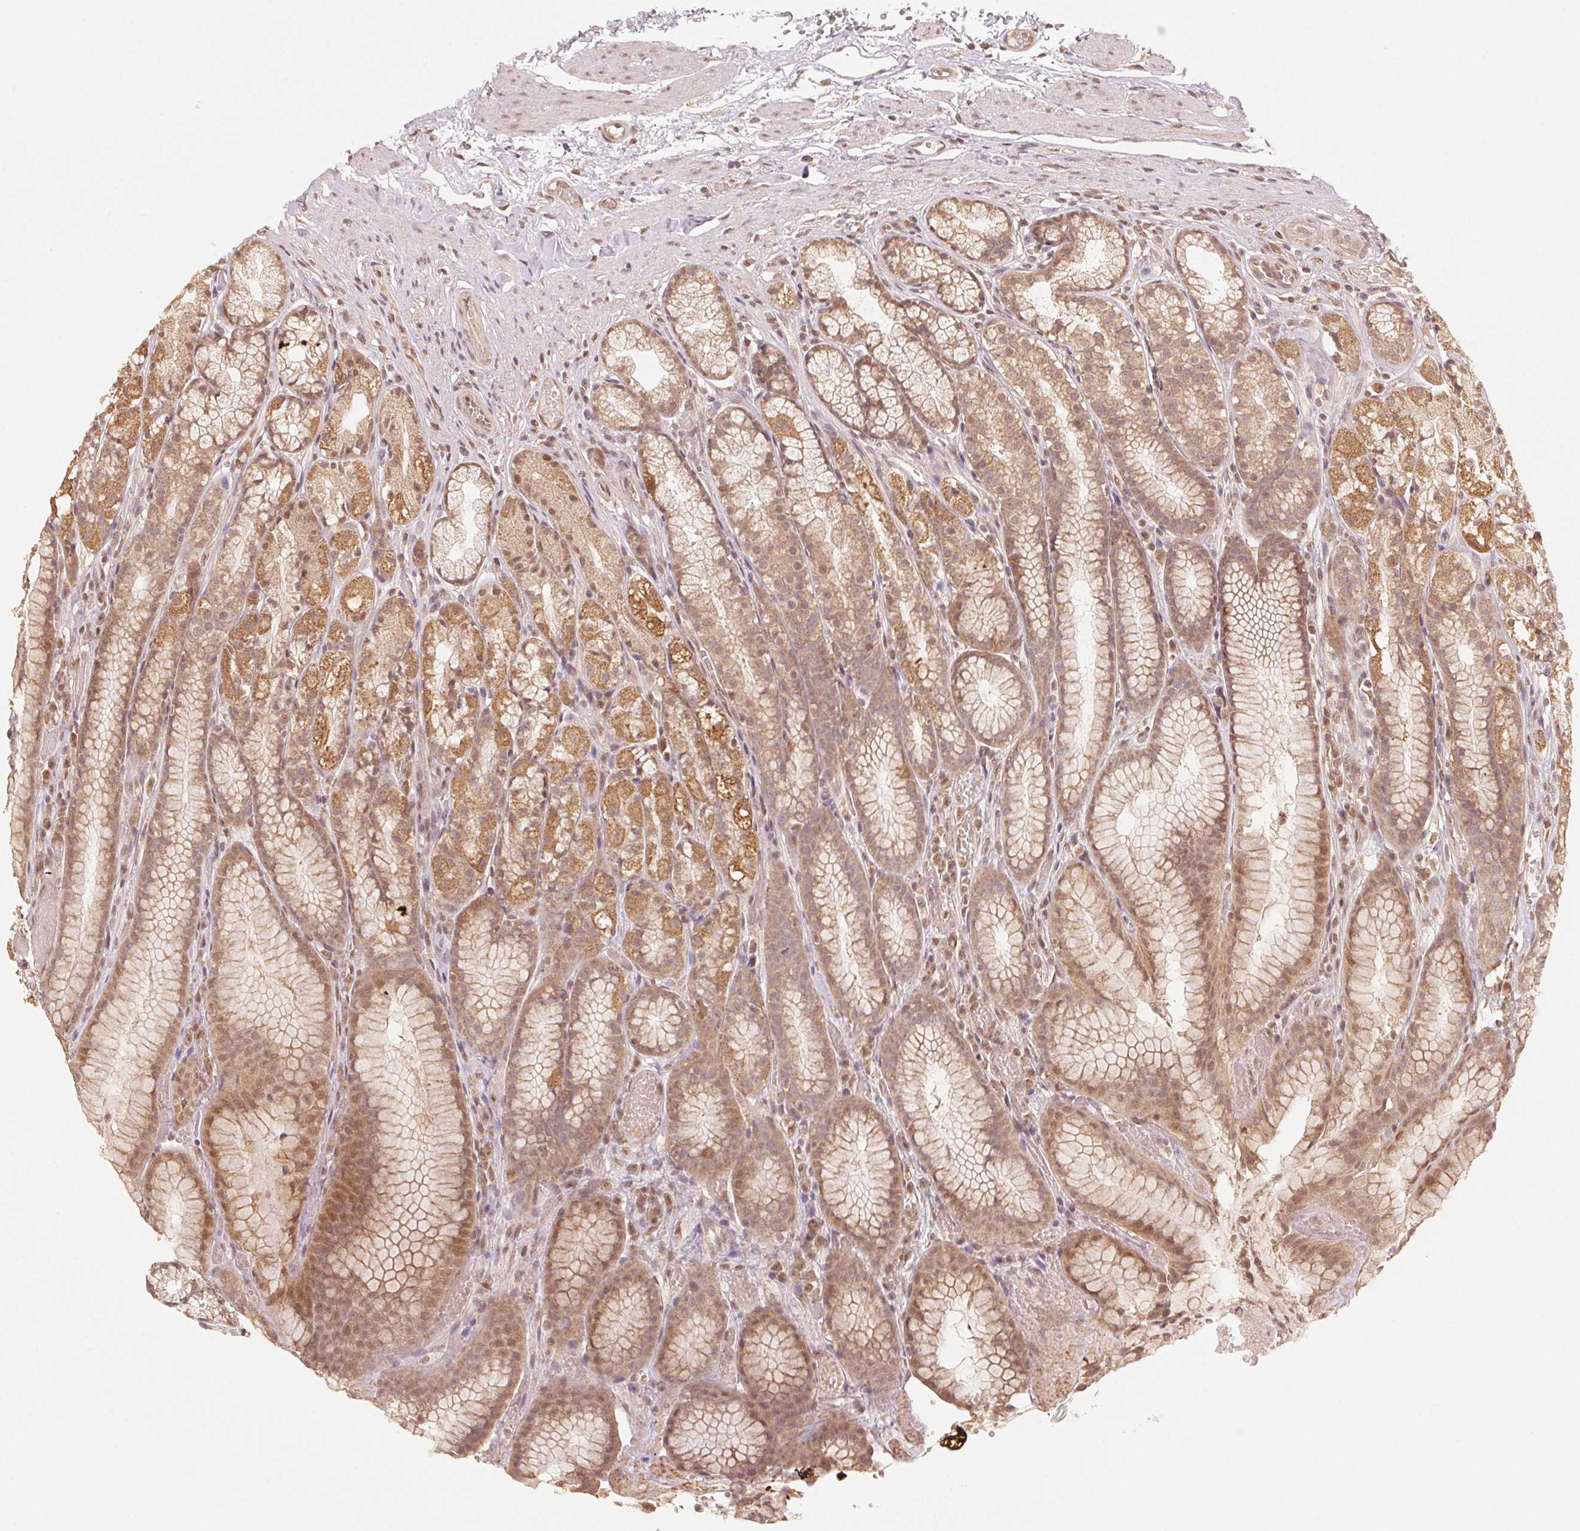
{"staining": {"intensity": "strong", "quantity": "25%-75%", "location": "cytoplasmic/membranous,nuclear"}, "tissue": "stomach", "cell_type": "Glandular cells", "image_type": "normal", "snomed": [{"axis": "morphology", "description": "Normal tissue, NOS"}, {"axis": "topography", "description": "Stomach"}], "caption": "Strong cytoplasmic/membranous,nuclear protein positivity is present in approximately 25%-75% of glandular cells in stomach.", "gene": "C2orf73", "patient": {"sex": "male", "age": 70}}